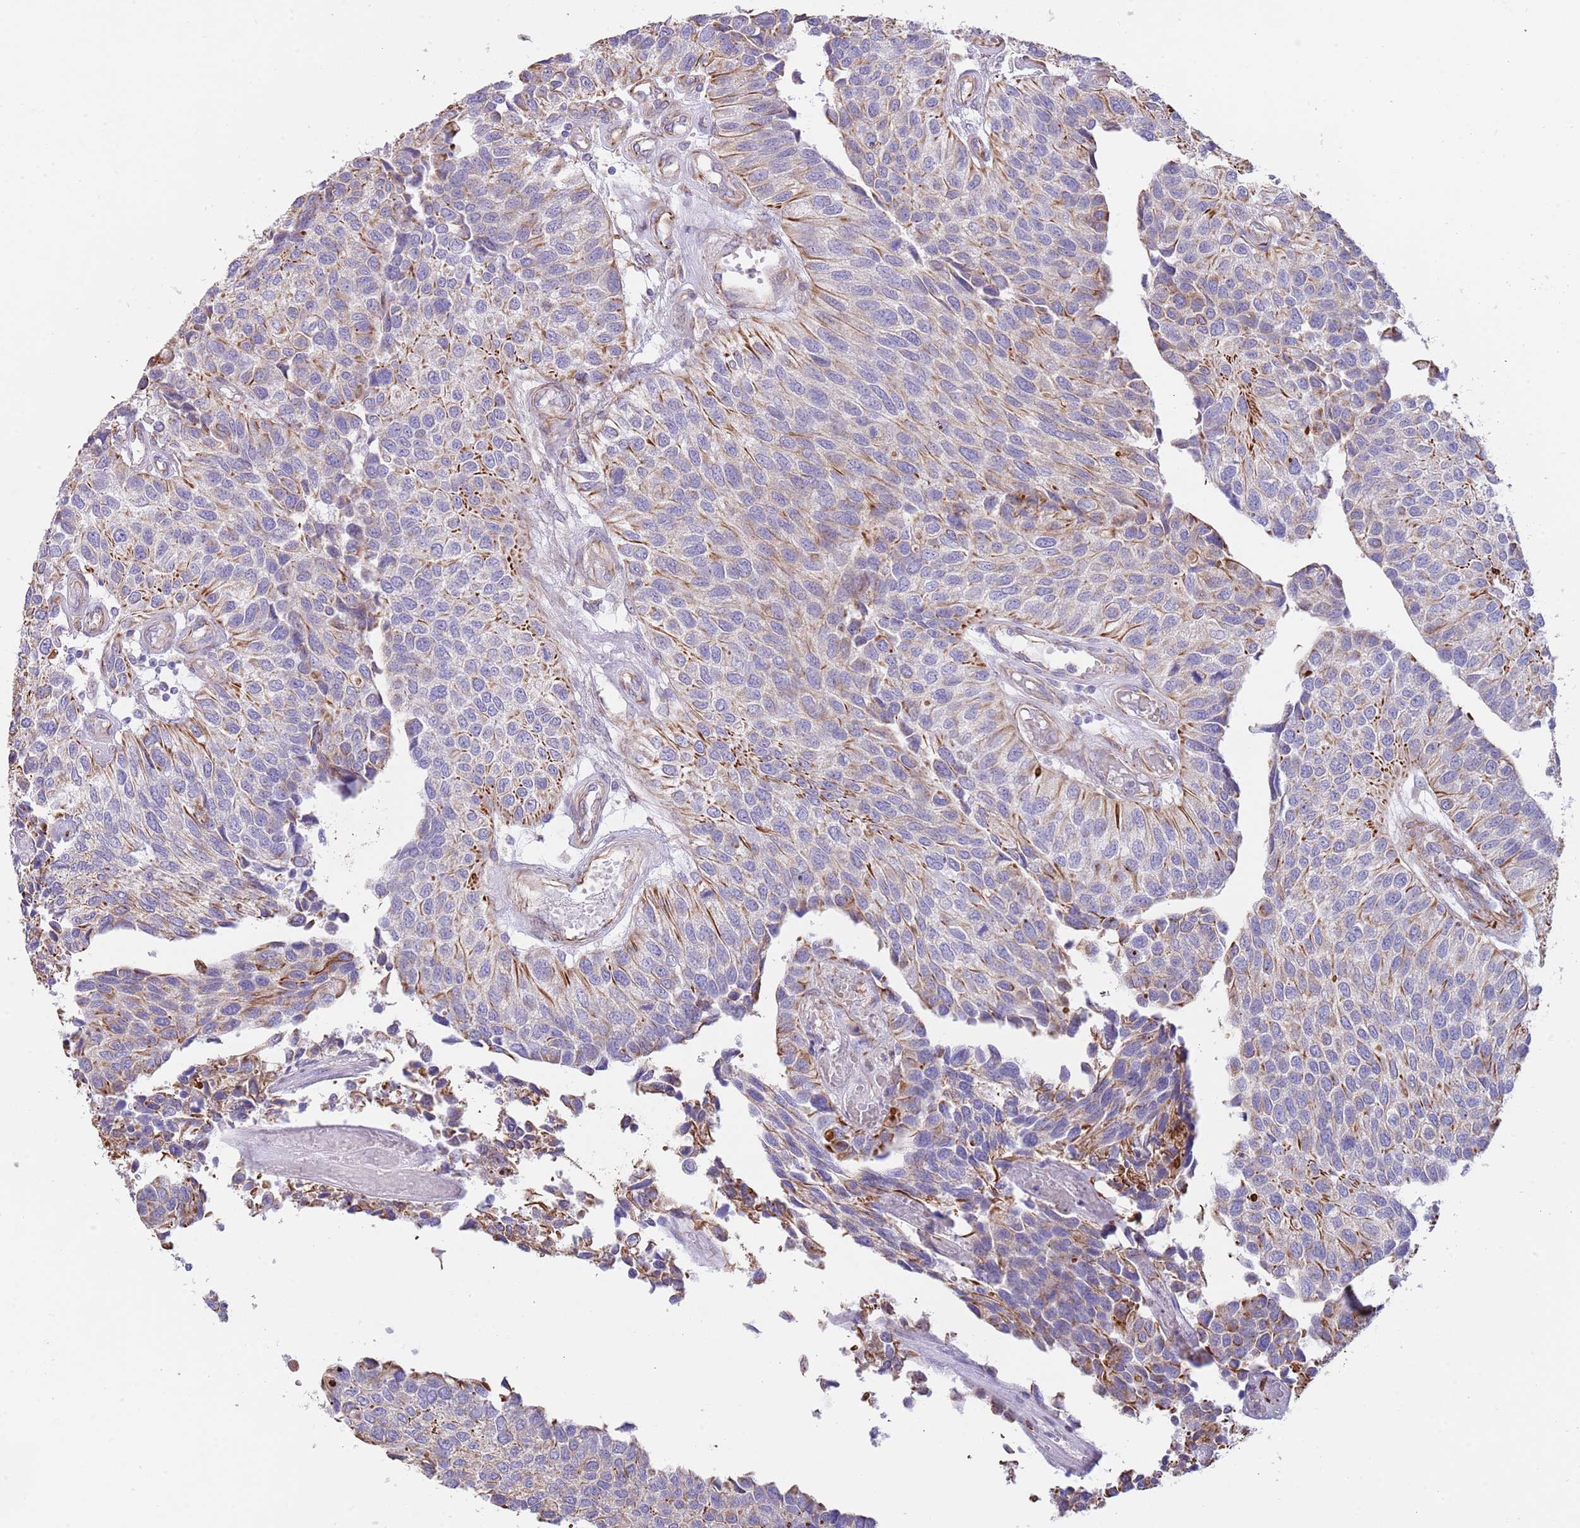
{"staining": {"intensity": "moderate", "quantity": "25%-75%", "location": "cytoplasmic/membranous"}, "tissue": "urothelial cancer", "cell_type": "Tumor cells", "image_type": "cancer", "snomed": [{"axis": "morphology", "description": "Urothelial carcinoma, NOS"}, {"axis": "topography", "description": "Urinary bladder"}], "caption": "Tumor cells display medium levels of moderate cytoplasmic/membranous expression in approximately 25%-75% of cells in human urothelial cancer.", "gene": "MOGAT1", "patient": {"sex": "male", "age": 55}}